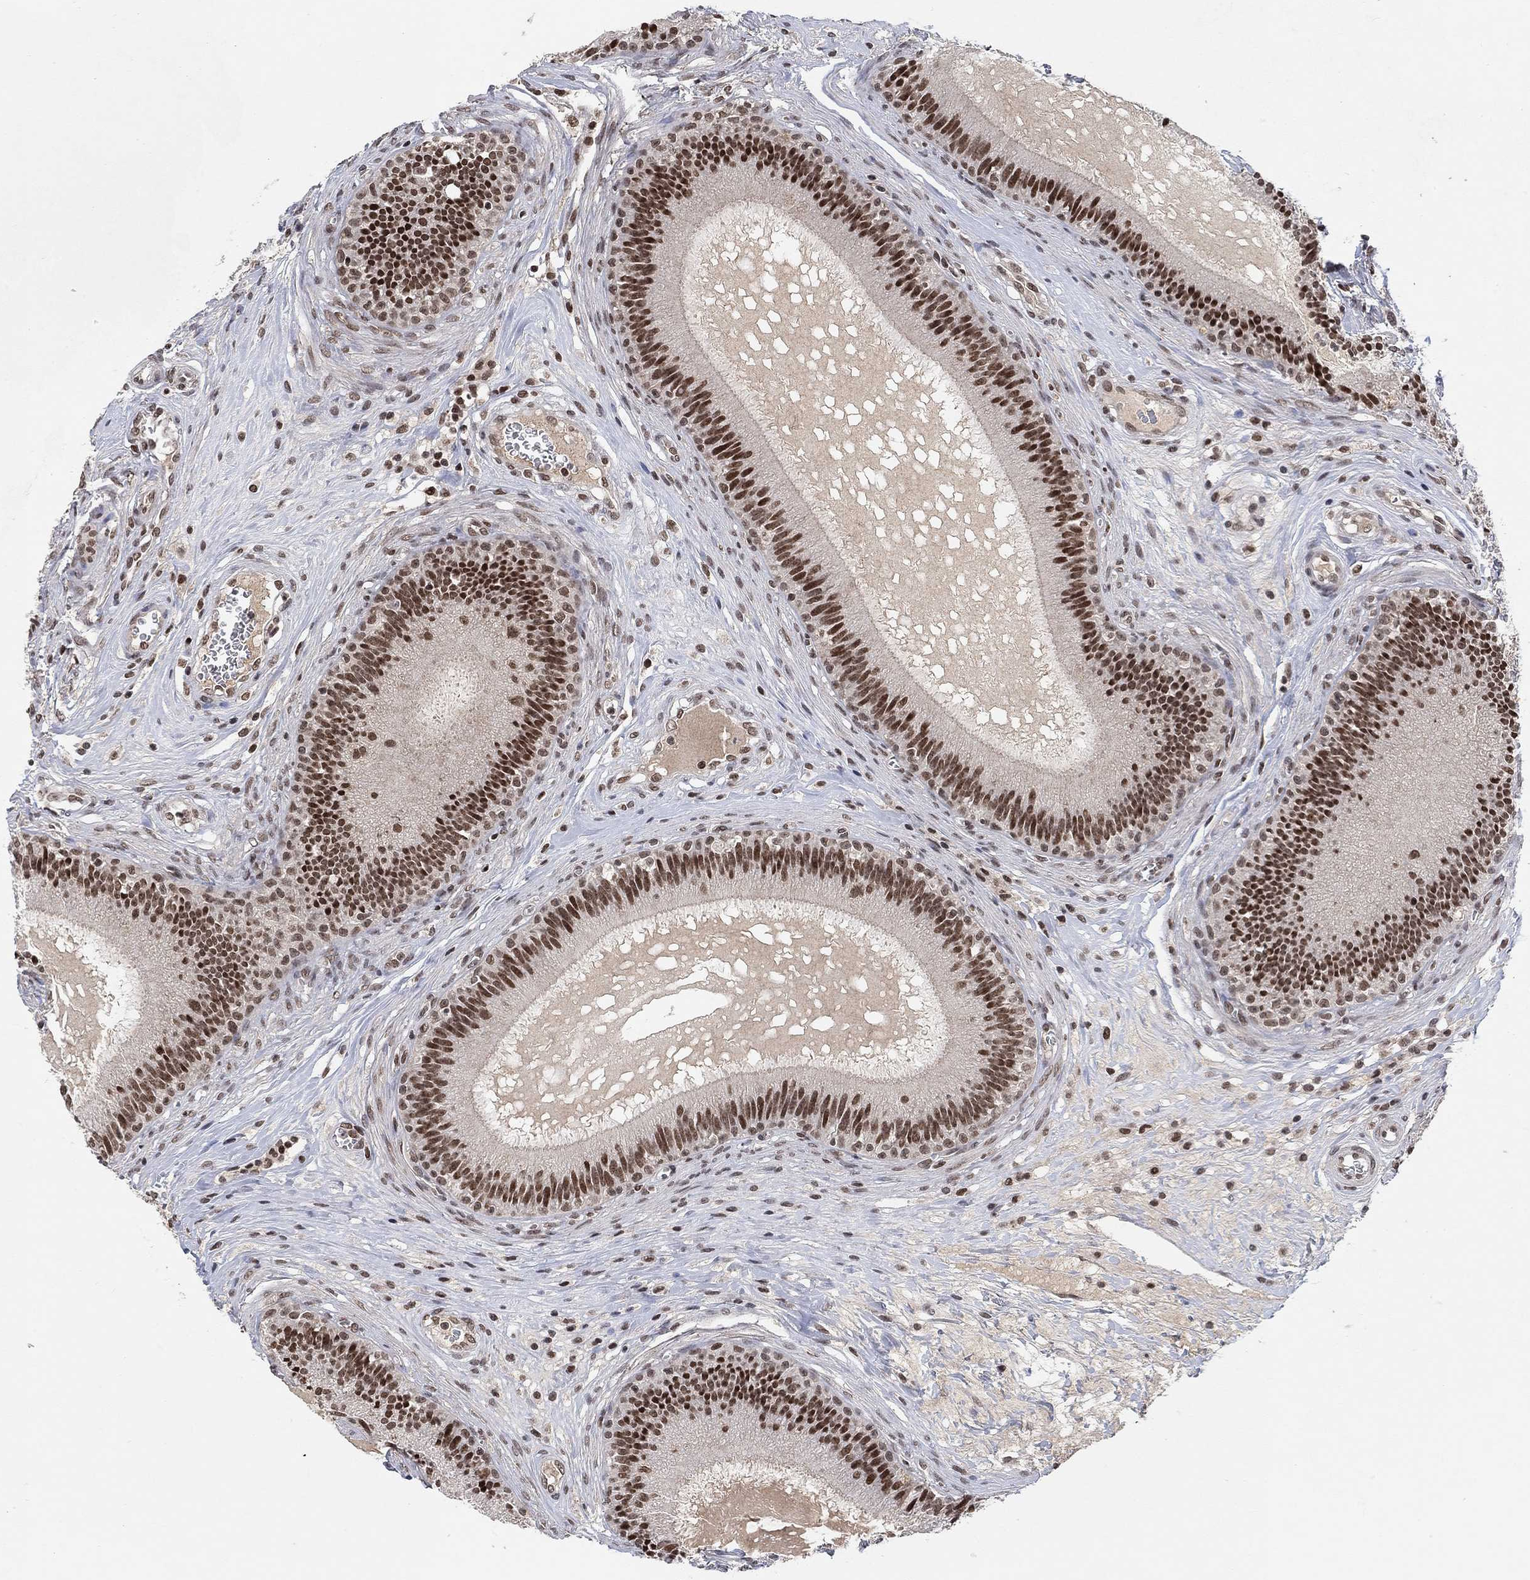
{"staining": {"intensity": "strong", "quantity": ">75%", "location": "nuclear"}, "tissue": "epididymis", "cell_type": "Glandular cells", "image_type": "normal", "snomed": [{"axis": "morphology", "description": "Normal tissue, NOS"}, {"axis": "topography", "description": "Epididymis"}], "caption": "Strong nuclear protein staining is identified in approximately >75% of glandular cells in epididymis.", "gene": "THAP8", "patient": {"sex": "male", "age": 27}}